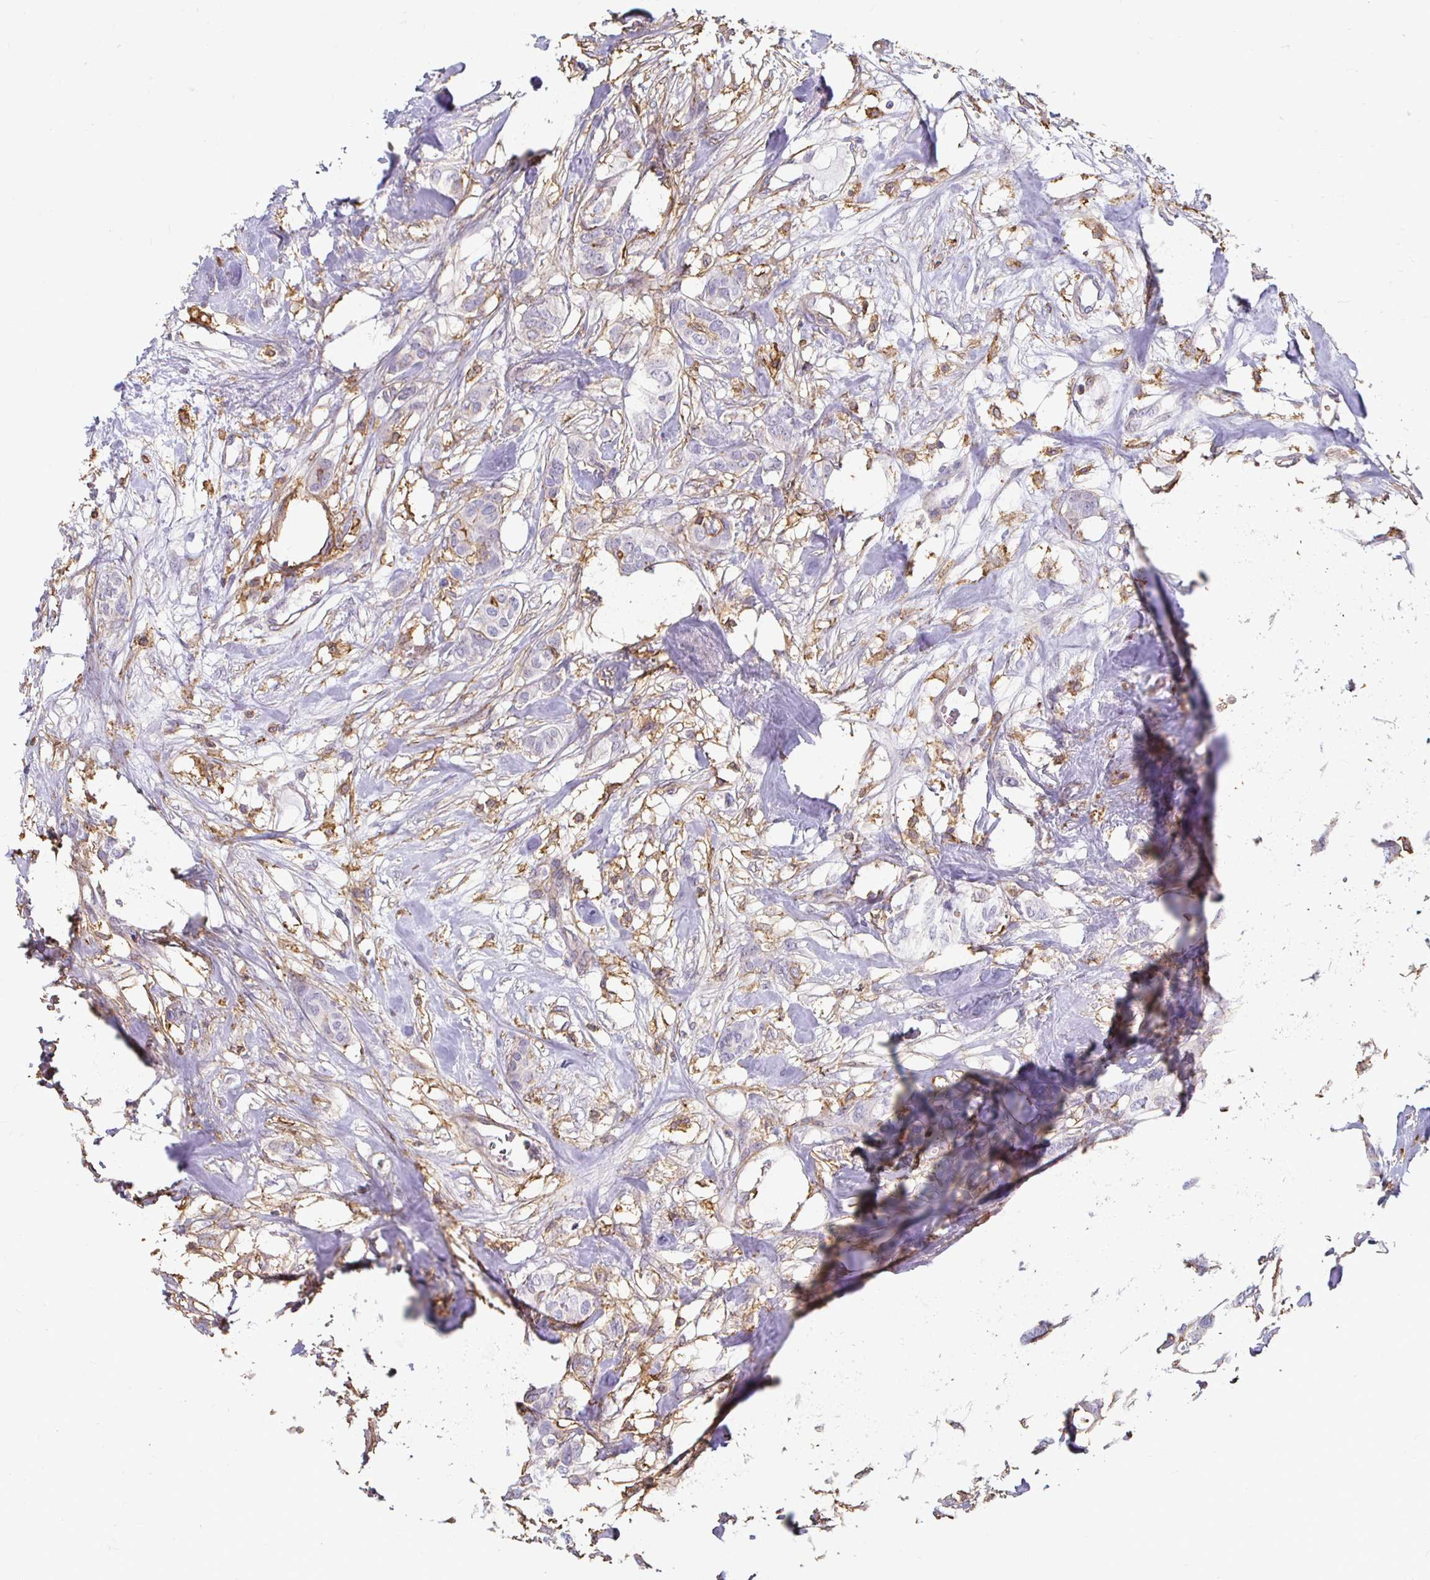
{"staining": {"intensity": "negative", "quantity": "none", "location": "none"}, "tissue": "breast cancer", "cell_type": "Tumor cells", "image_type": "cancer", "snomed": [{"axis": "morphology", "description": "Duct carcinoma"}, {"axis": "topography", "description": "Breast"}], "caption": "Tumor cells are negative for brown protein staining in breast cancer. (DAB (3,3'-diaminobenzidine) immunohistochemistry (IHC), high magnification).", "gene": "TAS1R3", "patient": {"sex": "female", "age": 62}}